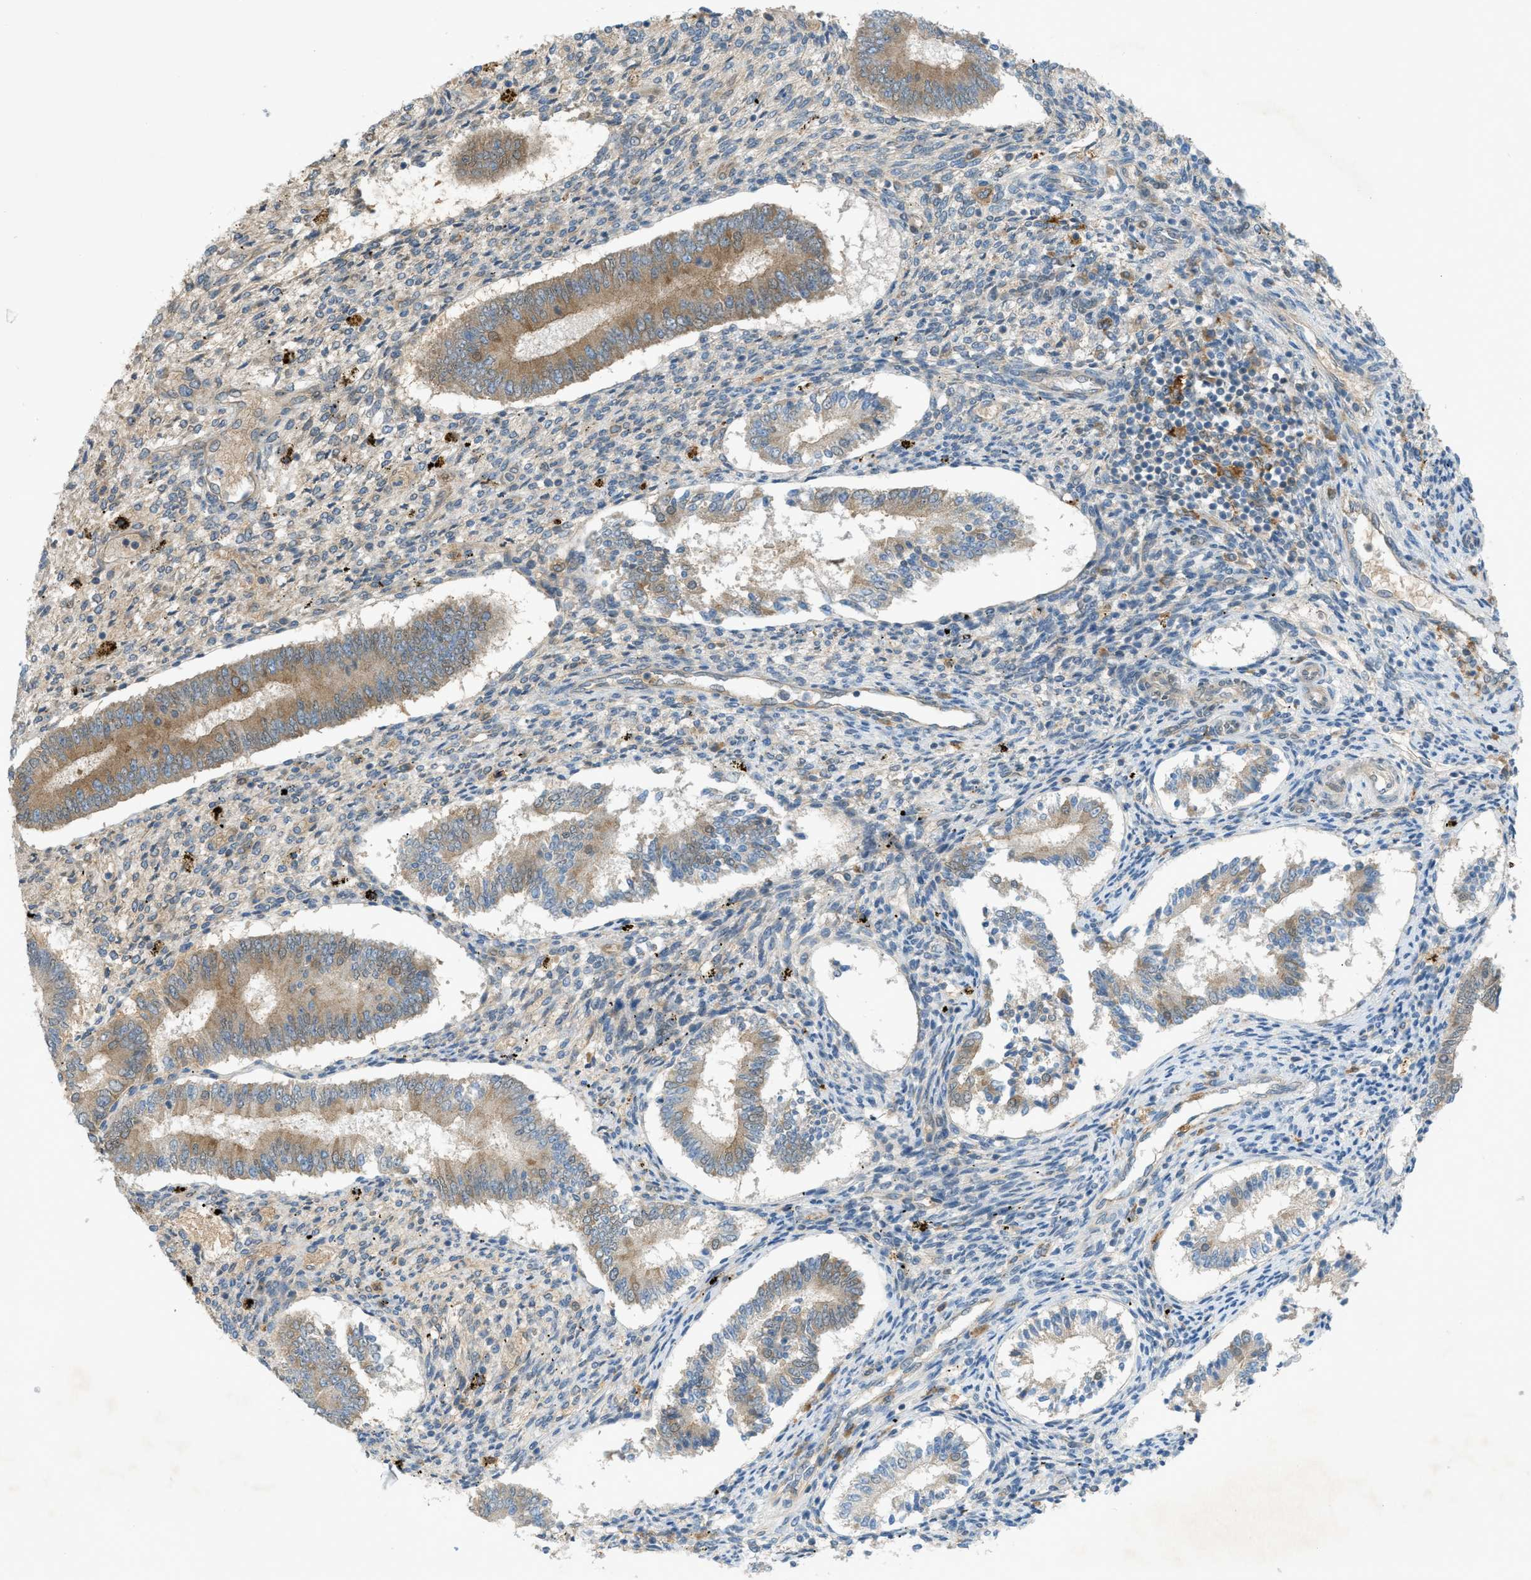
{"staining": {"intensity": "moderate", "quantity": "25%-75%", "location": "nuclear"}, "tissue": "endometrium", "cell_type": "Cells in endometrial stroma", "image_type": "normal", "snomed": [{"axis": "morphology", "description": "Normal tissue, NOS"}, {"axis": "topography", "description": "Endometrium"}], "caption": "Immunohistochemistry (IHC) image of unremarkable endometrium stained for a protein (brown), which demonstrates medium levels of moderate nuclear staining in approximately 25%-75% of cells in endometrial stroma.", "gene": "DYRK1A", "patient": {"sex": "female", "age": 42}}